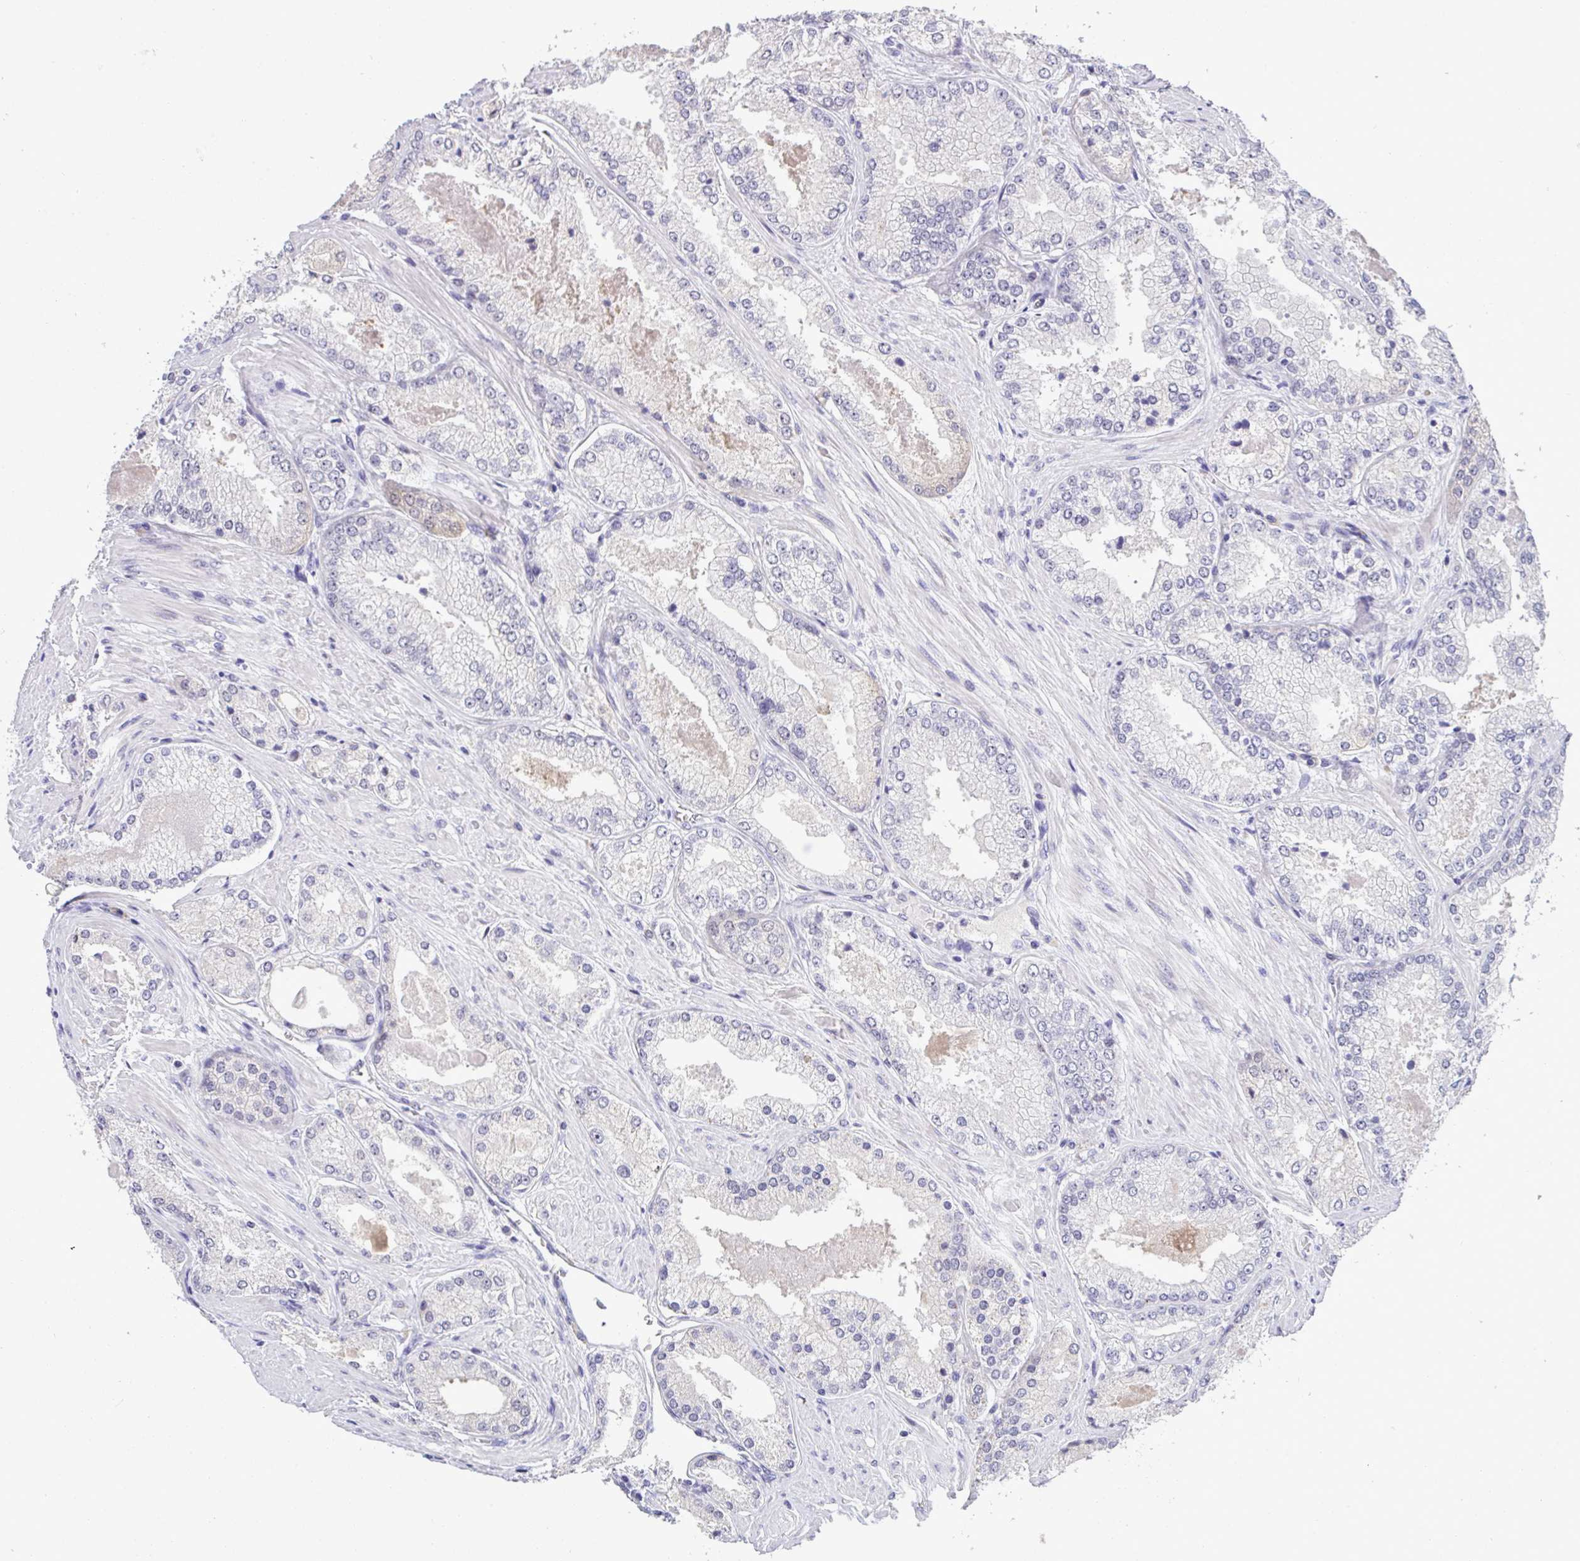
{"staining": {"intensity": "negative", "quantity": "none", "location": "none"}, "tissue": "prostate cancer", "cell_type": "Tumor cells", "image_type": "cancer", "snomed": [{"axis": "morphology", "description": "Adenocarcinoma, Low grade"}, {"axis": "topography", "description": "Prostate"}], "caption": "This is an immunohistochemistry photomicrograph of prostate cancer. There is no expression in tumor cells.", "gene": "YBX2", "patient": {"sex": "male", "age": 68}}